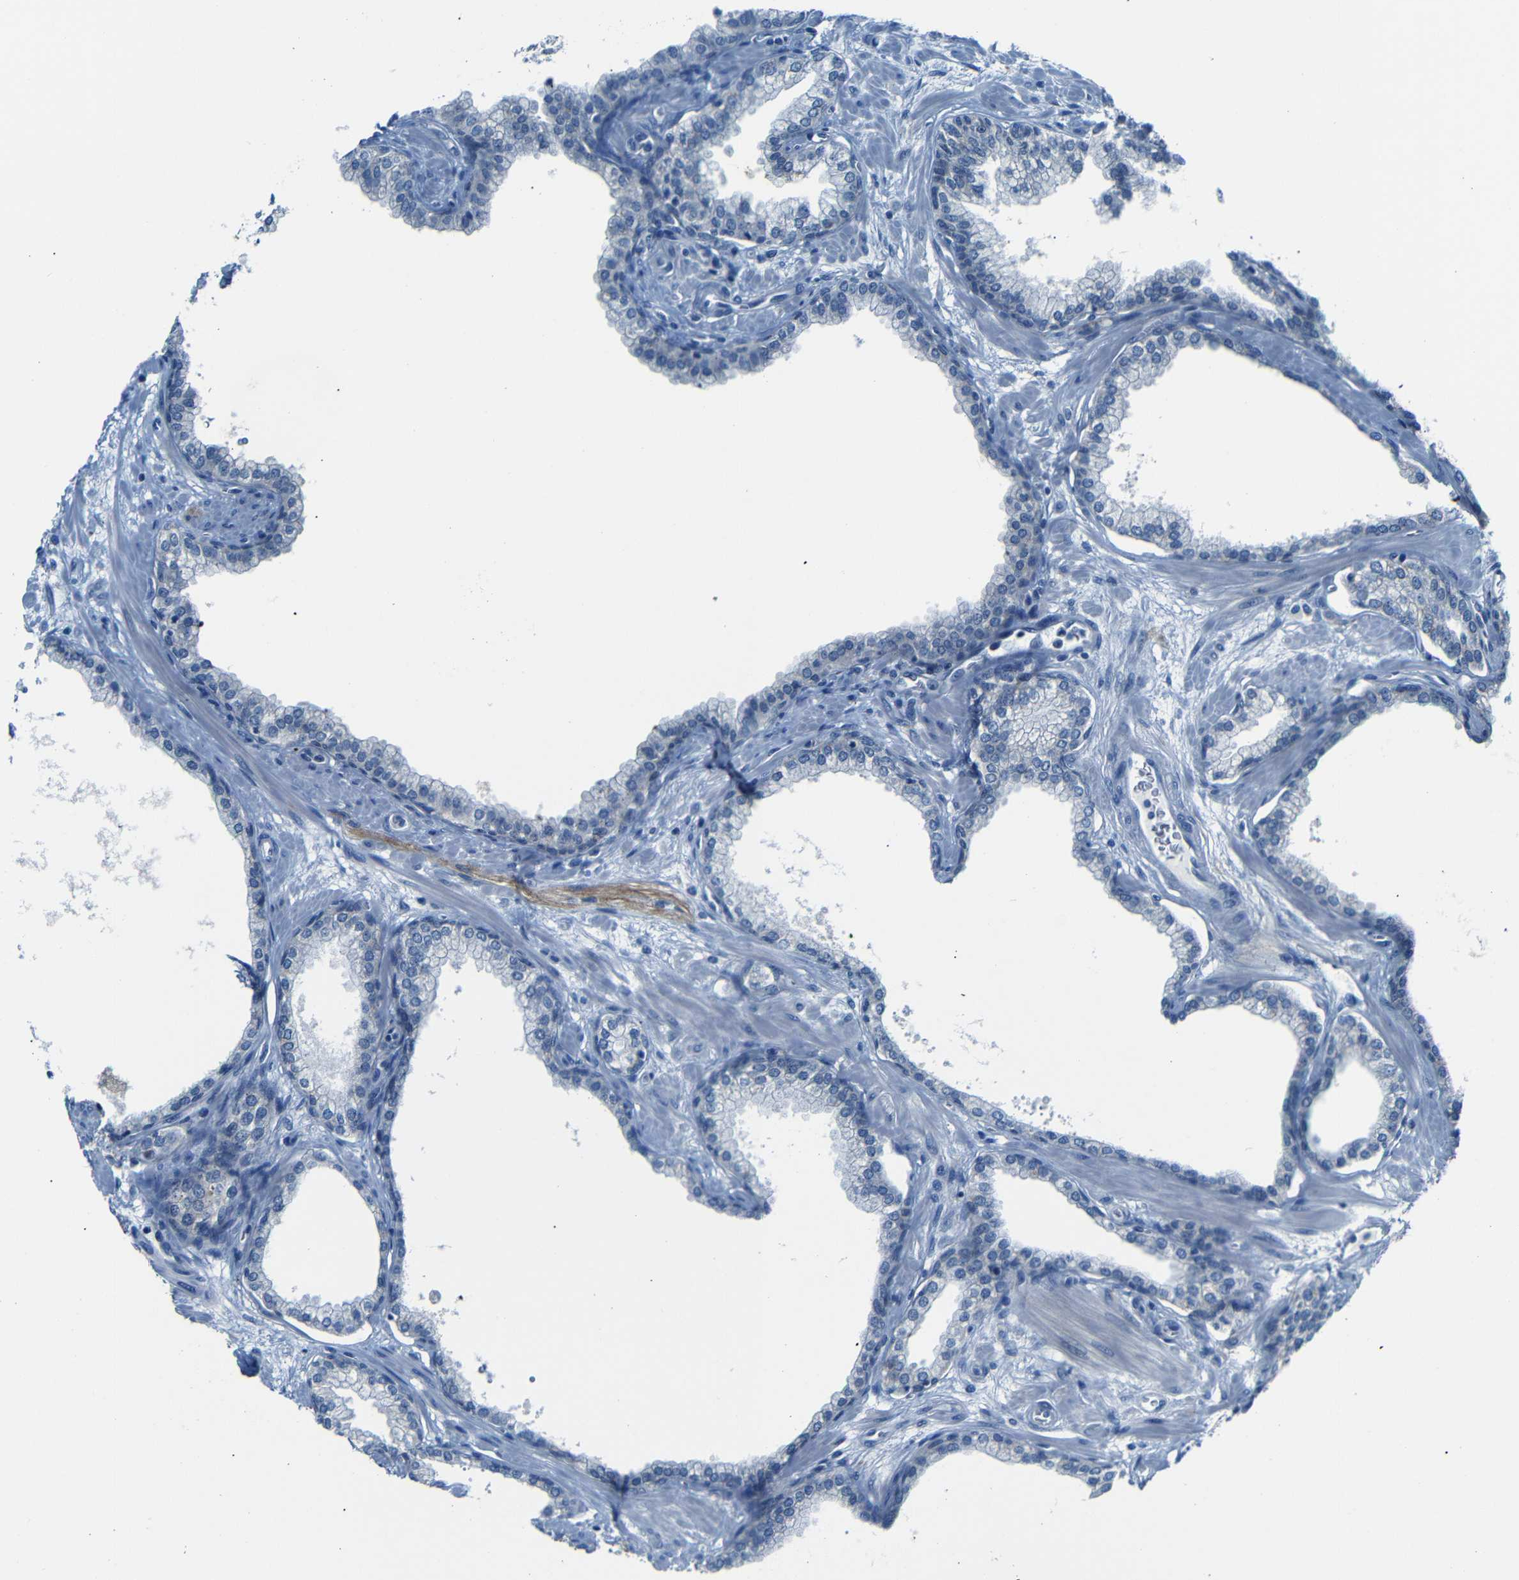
{"staining": {"intensity": "moderate", "quantity": ">75%", "location": "cytoplasmic/membranous"}, "tissue": "prostate", "cell_type": "Glandular cells", "image_type": "normal", "snomed": [{"axis": "morphology", "description": "Normal tissue, NOS"}, {"axis": "morphology", "description": "Urothelial carcinoma, Low grade"}, {"axis": "topography", "description": "Urinary bladder"}, {"axis": "topography", "description": "Prostate"}], "caption": "IHC (DAB) staining of normal human prostate demonstrates moderate cytoplasmic/membranous protein staining in approximately >75% of glandular cells.", "gene": "ANK3", "patient": {"sex": "male", "age": 60}}